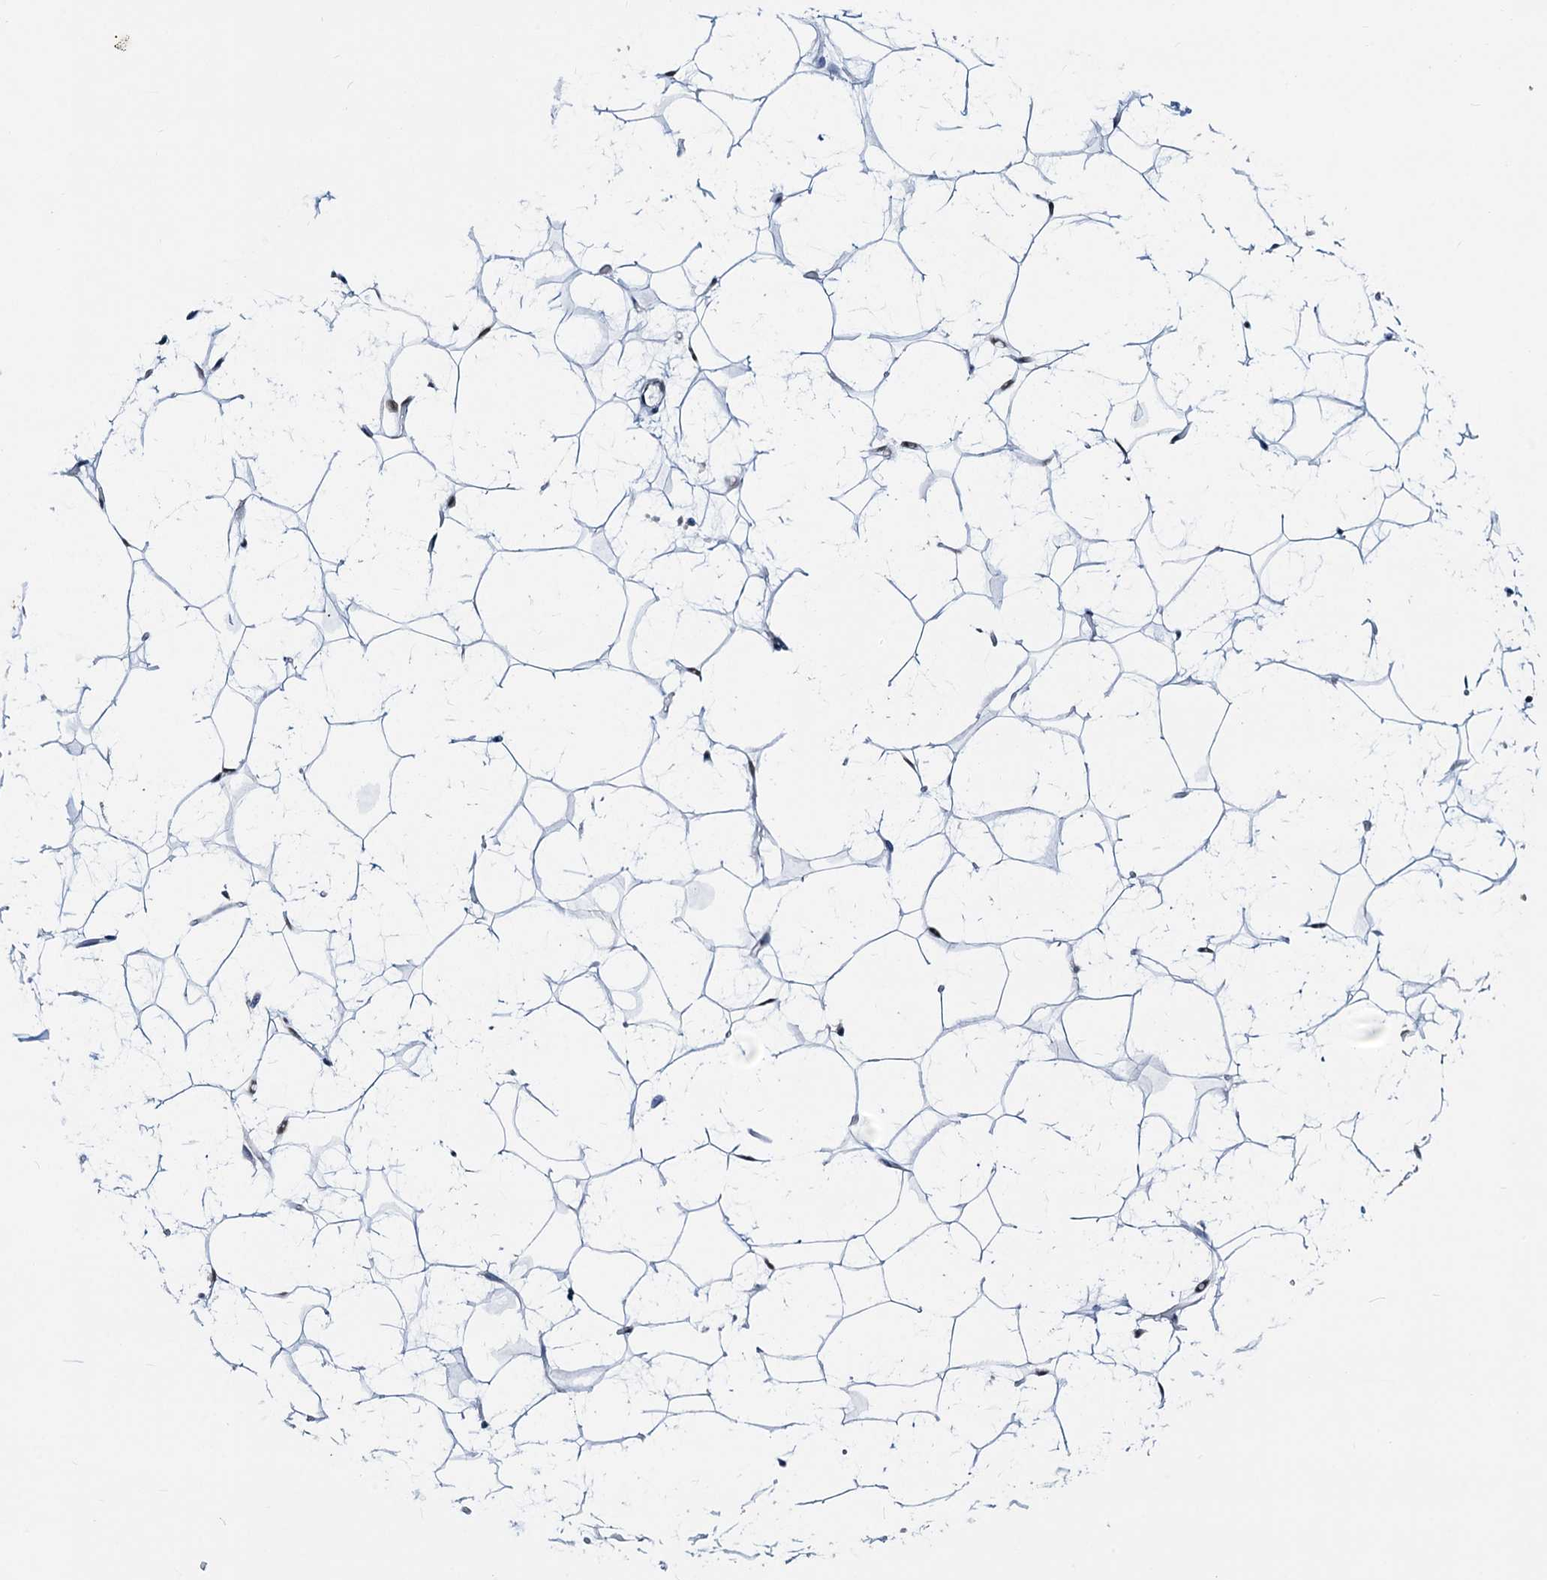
{"staining": {"intensity": "moderate", "quantity": ">75%", "location": "nuclear"}, "tissue": "adipose tissue", "cell_type": "Adipocytes", "image_type": "normal", "snomed": [{"axis": "morphology", "description": "Normal tissue, NOS"}, {"axis": "topography", "description": "Breast"}], "caption": "A micrograph of human adipose tissue stained for a protein demonstrates moderate nuclear brown staining in adipocytes. Nuclei are stained in blue.", "gene": "METTL14", "patient": {"sex": "female", "age": 26}}